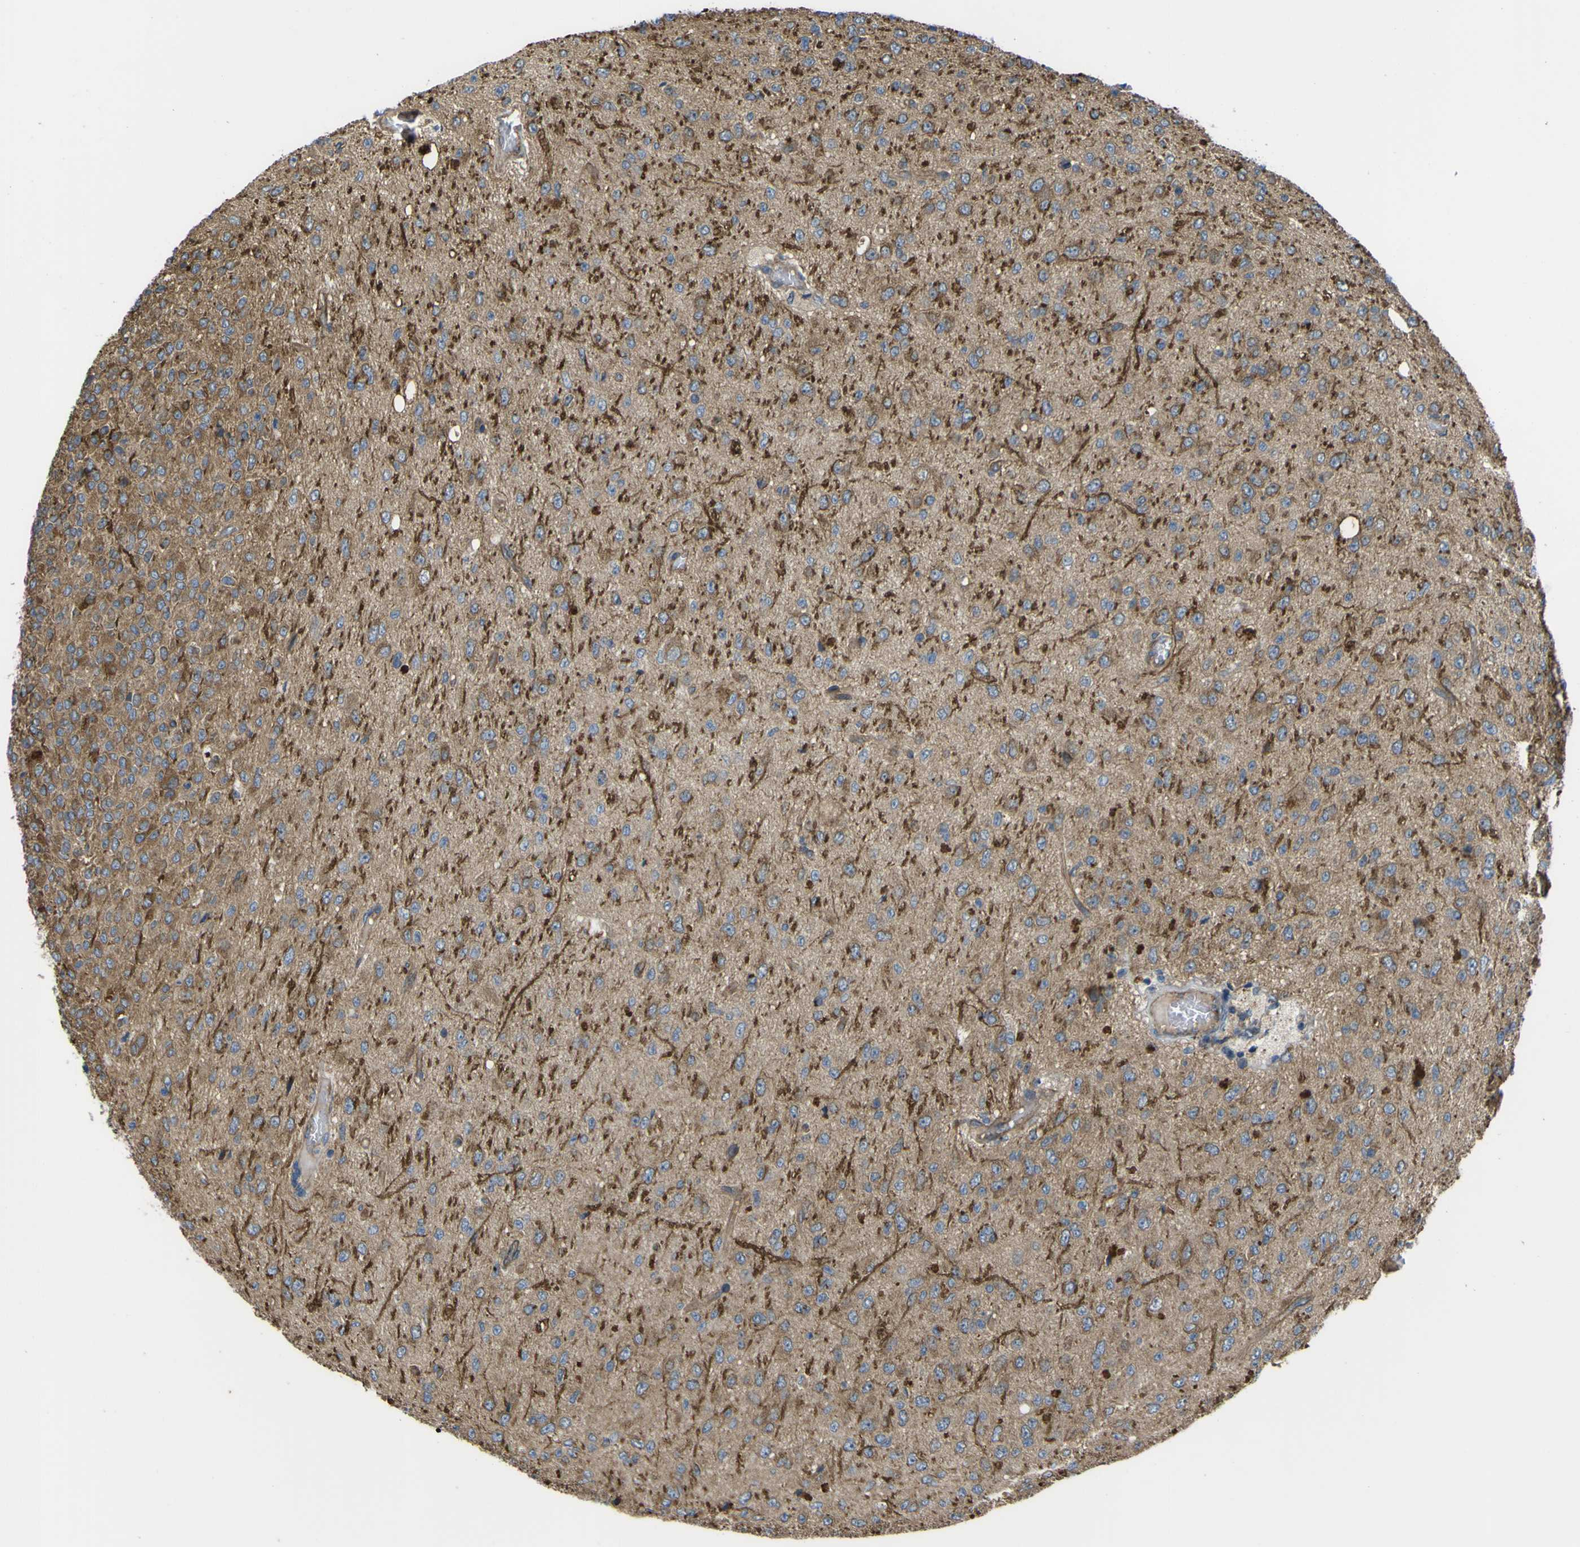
{"staining": {"intensity": "moderate", "quantity": "25%-75%", "location": "cytoplasmic/membranous"}, "tissue": "glioma", "cell_type": "Tumor cells", "image_type": "cancer", "snomed": [{"axis": "morphology", "description": "Glioma, malignant, High grade"}, {"axis": "topography", "description": "pancreas cauda"}], "caption": "Immunohistochemistry (DAB) staining of glioma exhibits moderate cytoplasmic/membranous protein staining in approximately 25%-75% of tumor cells.", "gene": "FBXO30", "patient": {"sex": "male", "age": 60}}